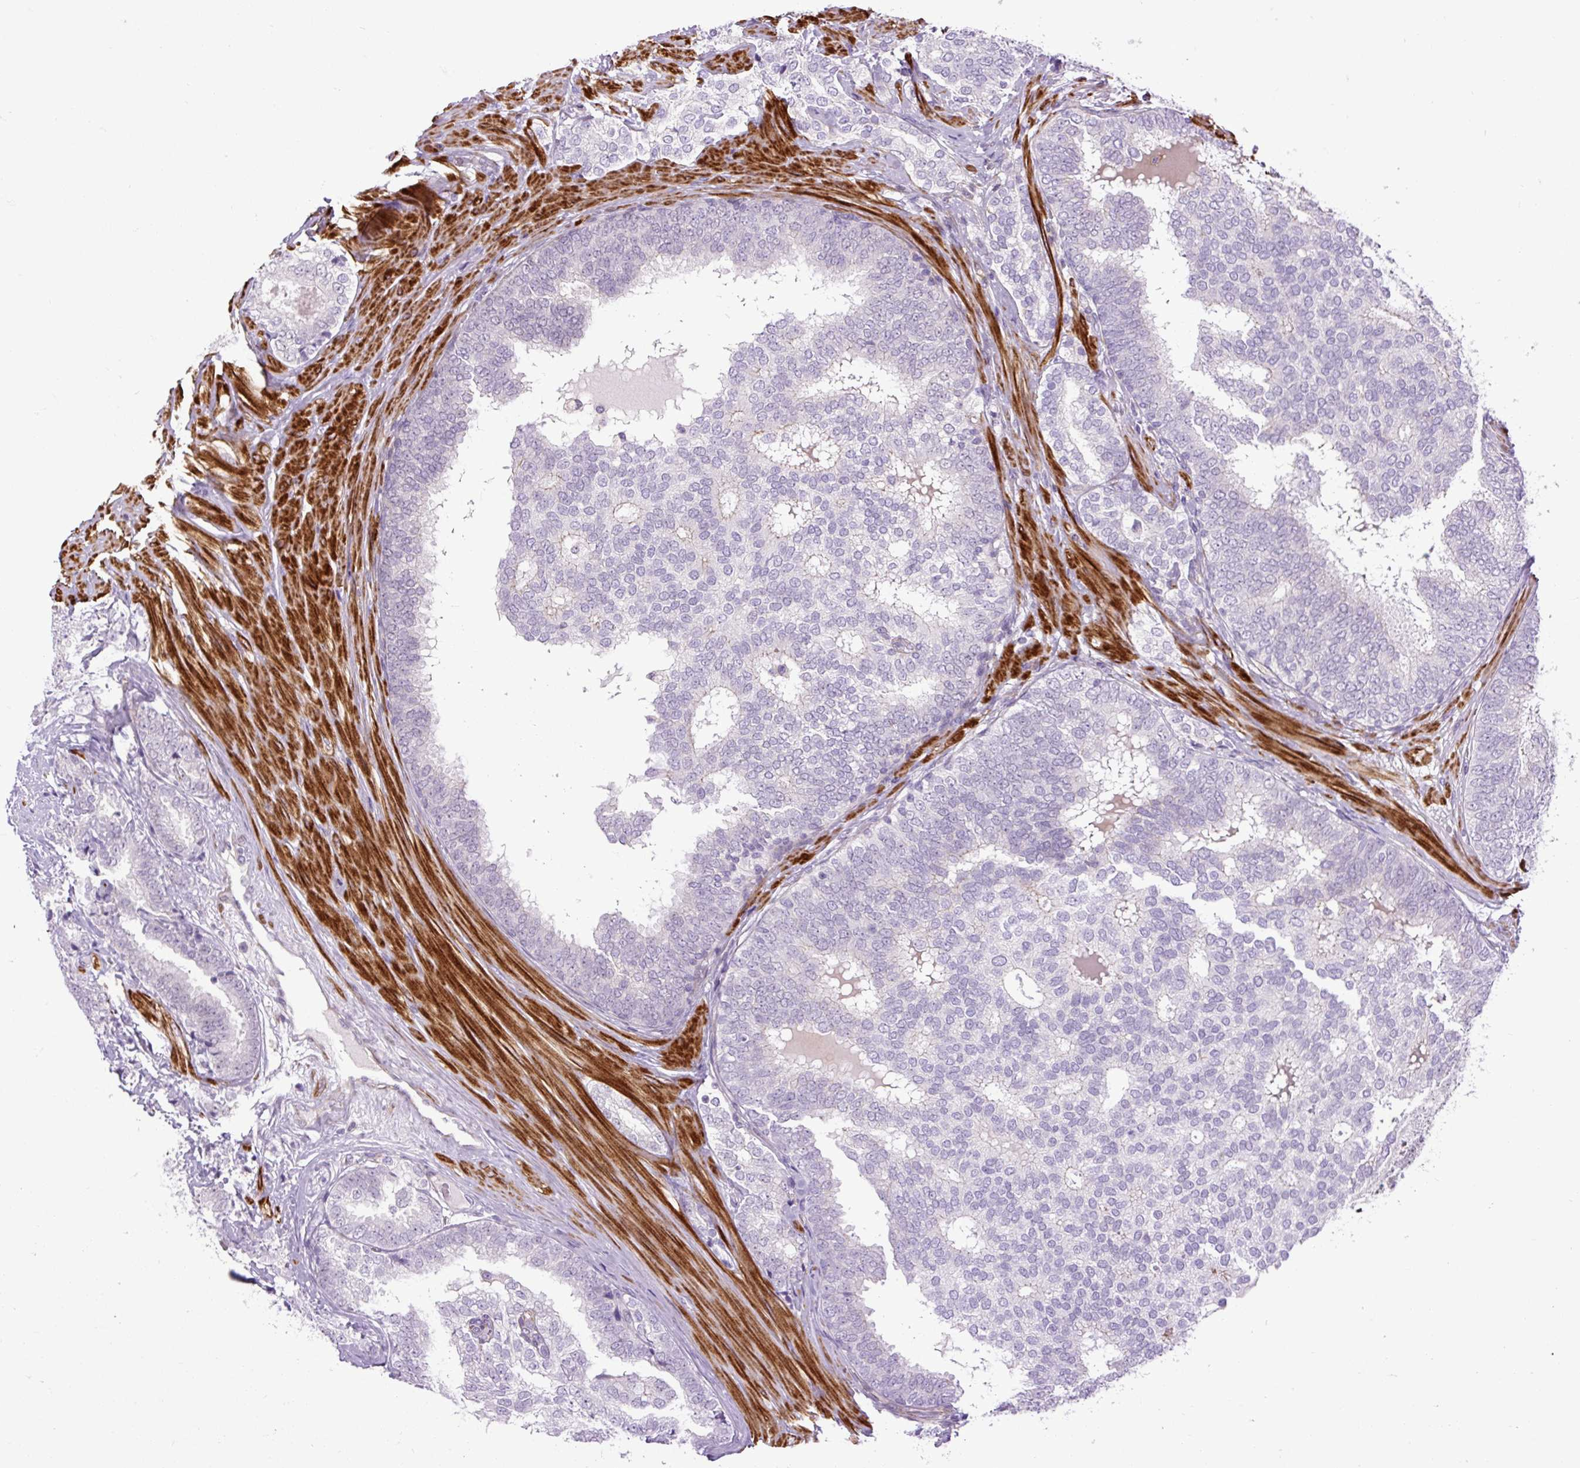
{"staining": {"intensity": "negative", "quantity": "none", "location": "none"}, "tissue": "prostate cancer", "cell_type": "Tumor cells", "image_type": "cancer", "snomed": [{"axis": "morphology", "description": "Adenocarcinoma, High grade"}, {"axis": "topography", "description": "Prostate"}], "caption": "High magnification brightfield microscopy of prostate cancer (high-grade adenocarcinoma) stained with DAB (brown) and counterstained with hematoxylin (blue): tumor cells show no significant expression.", "gene": "ZNF197", "patient": {"sex": "male", "age": 72}}